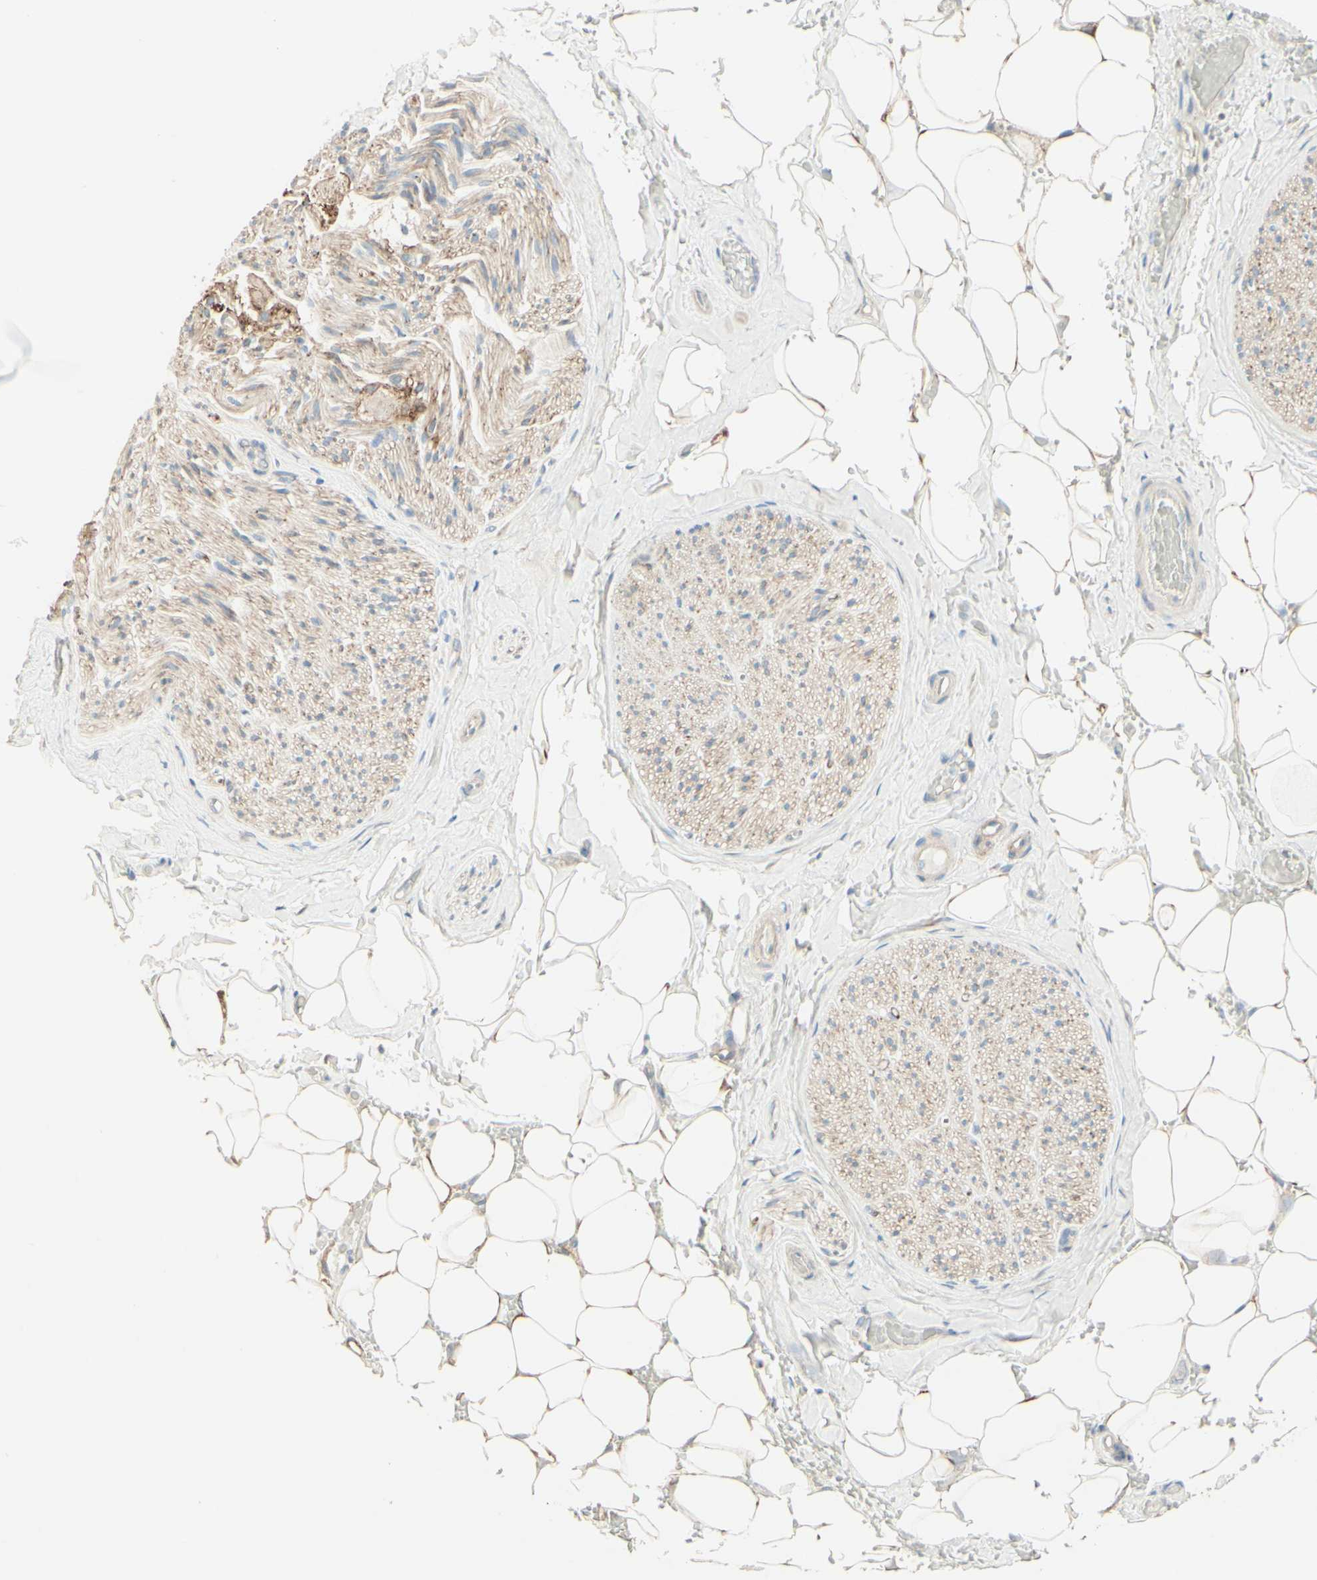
{"staining": {"intensity": "moderate", "quantity": ">75%", "location": "cytoplasmic/membranous"}, "tissue": "adipose tissue", "cell_type": "Adipocytes", "image_type": "normal", "snomed": [{"axis": "morphology", "description": "Normal tissue, NOS"}, {"axis": "topography", "description": "Peripheral nerve tissue"}], "caption": "About >75% of adipocytes in unremarkable human adipose tissue reveal moderate cytoplasmic/membranous protein positivity as visualized by brown immunohistochemical staining.", "gene": "RNF149", "patient": {"sex": "male", "age": 70}}